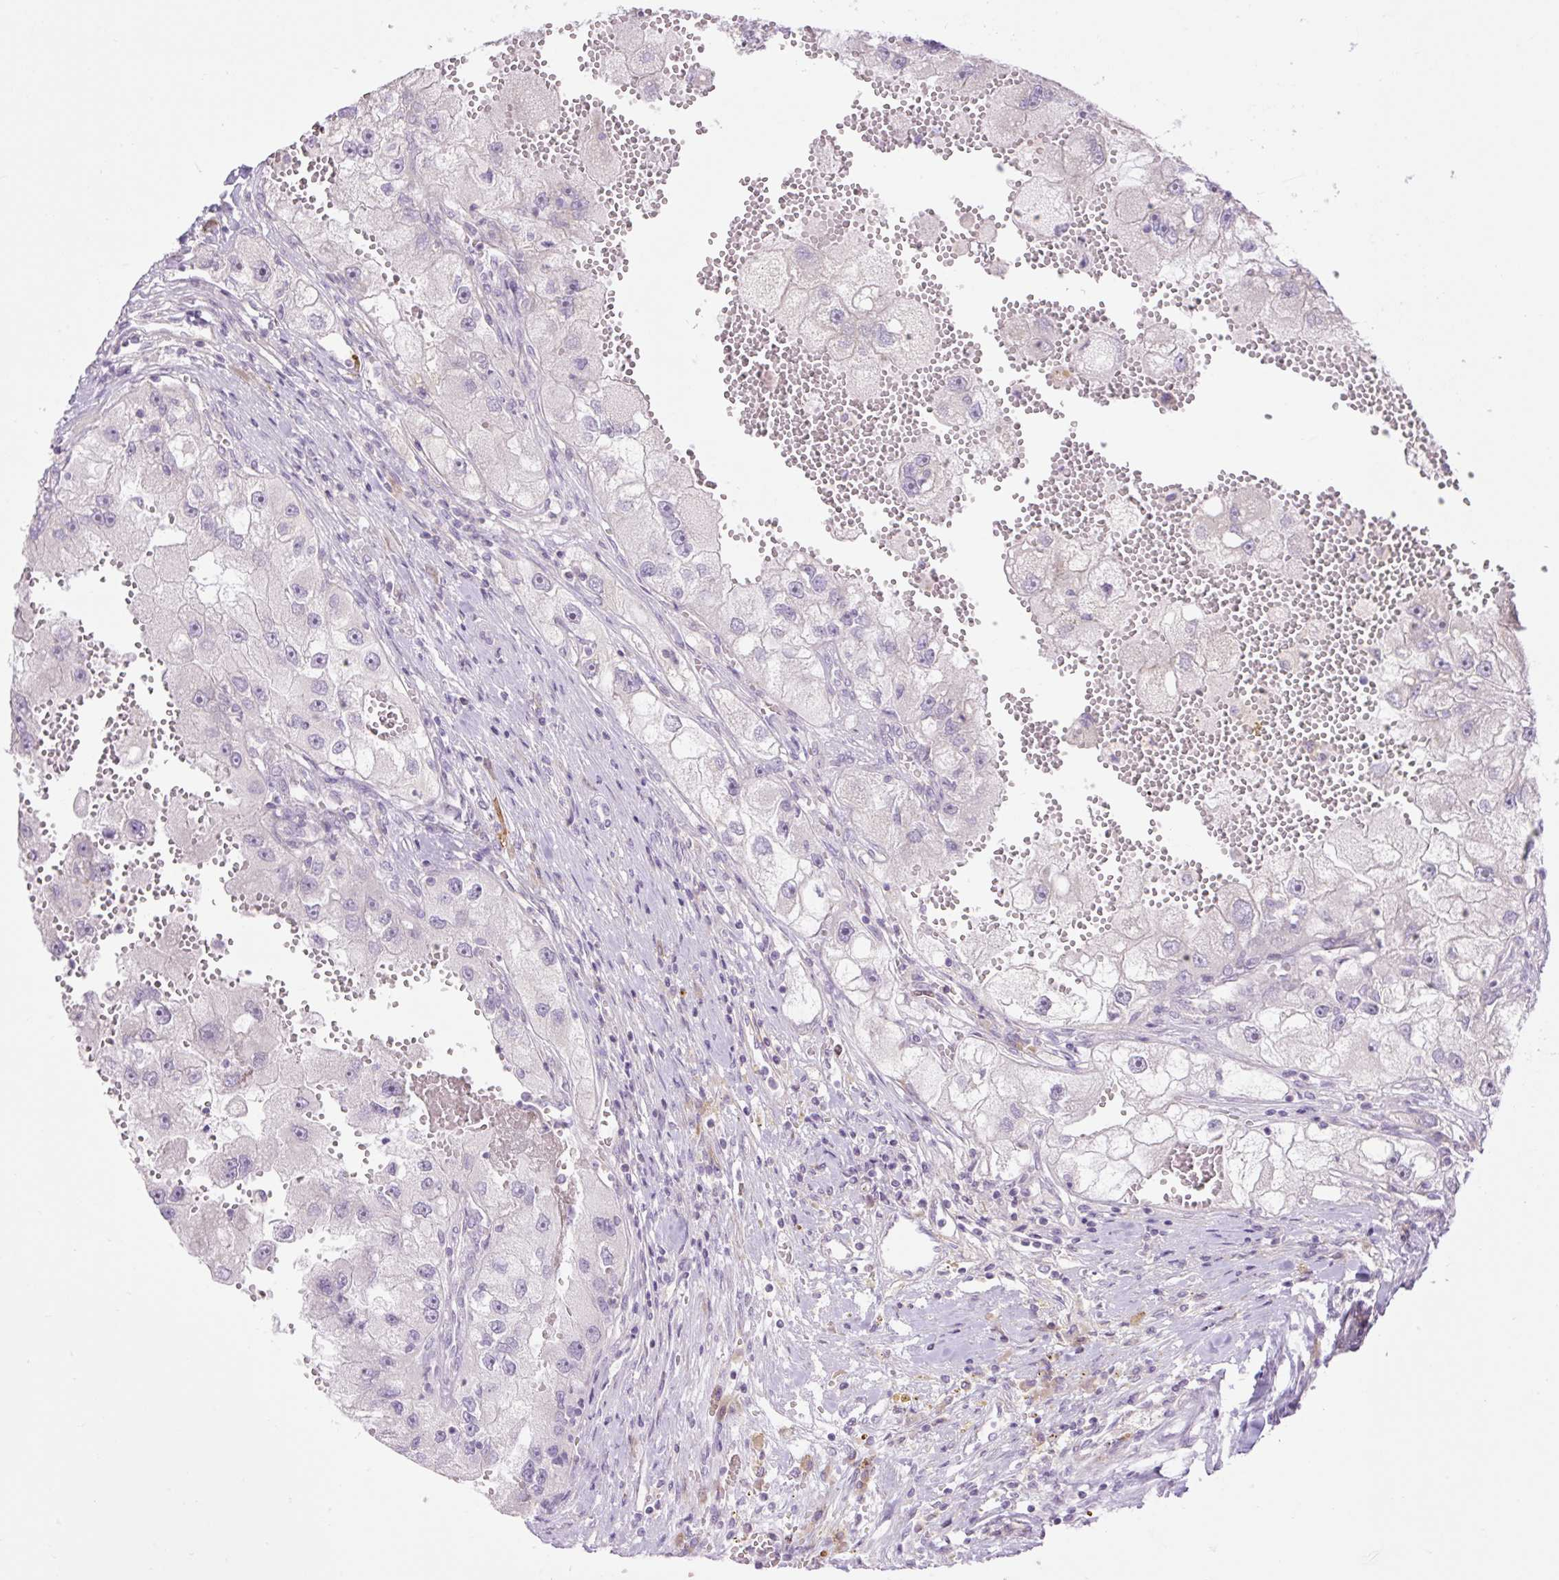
{"staining": {"intensity": "negative", "quantity": "none", "location": "none"}, "tissue": "renal cancer", "cell_type": "Tumor cells", "image_type": "cancer", "snomed": [{"axis": "morphology", "description": "Adenocarcinoma, NOS"}, {"axis": "topography", "description": "Kidney"}], "caption": "A high-resolution micrograph shows immunohistochemistry (IHC) staining of renal adenocarcinoma, which demonstrates no significant positivity in tumor cells.", "gene": "GRID2", "patient": {"sex": "male", "age": 63}}